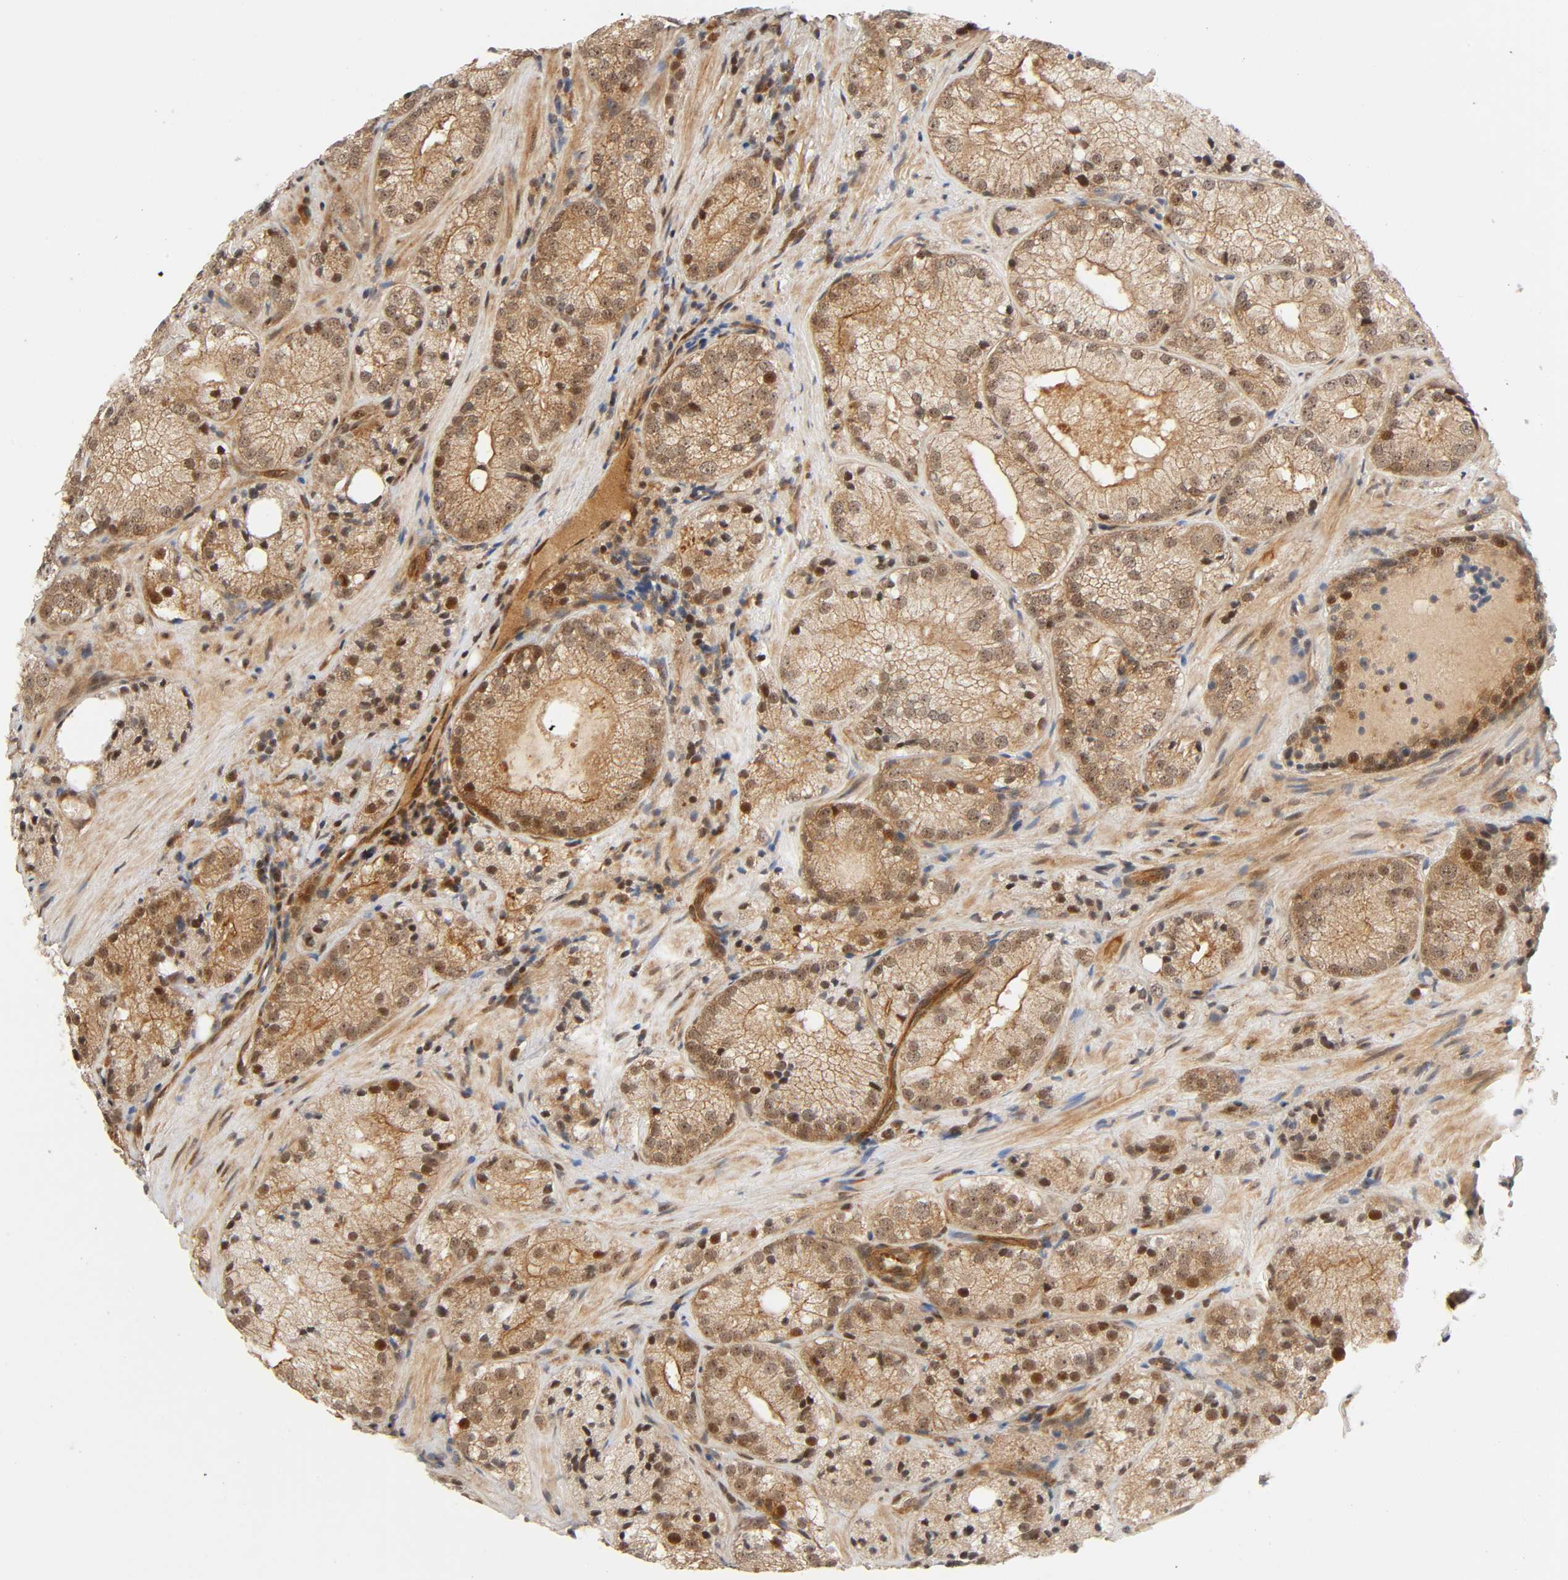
{"staining": {"intensity": "moderate", "quantity": ">75%", "location": "cytoplasmic/membranous,nuclear"}, "tissue": "prostate cancer", "cell_type": "Tumor cells", "image_type": "cancer", "snomed": [{"axis": "morphology", "description": "Adenocarcinoma, Low grade"}, {"axis": "topography", "description": "Prostate"}], "caption": "The micrograph reveals staining of adenocarcinoma (low-grade) (prostate), revealing moderate cytoplasmic/membranous and nuclear protein positivity (brown color) within tumor cells. (Stains: DAB in brown, nuclei in blue, Microscopy: brightfield microscopy at high magnification).", "gene": "IQCJ-SCHIP1", "patient": {"sex": "male", "age": 60}}